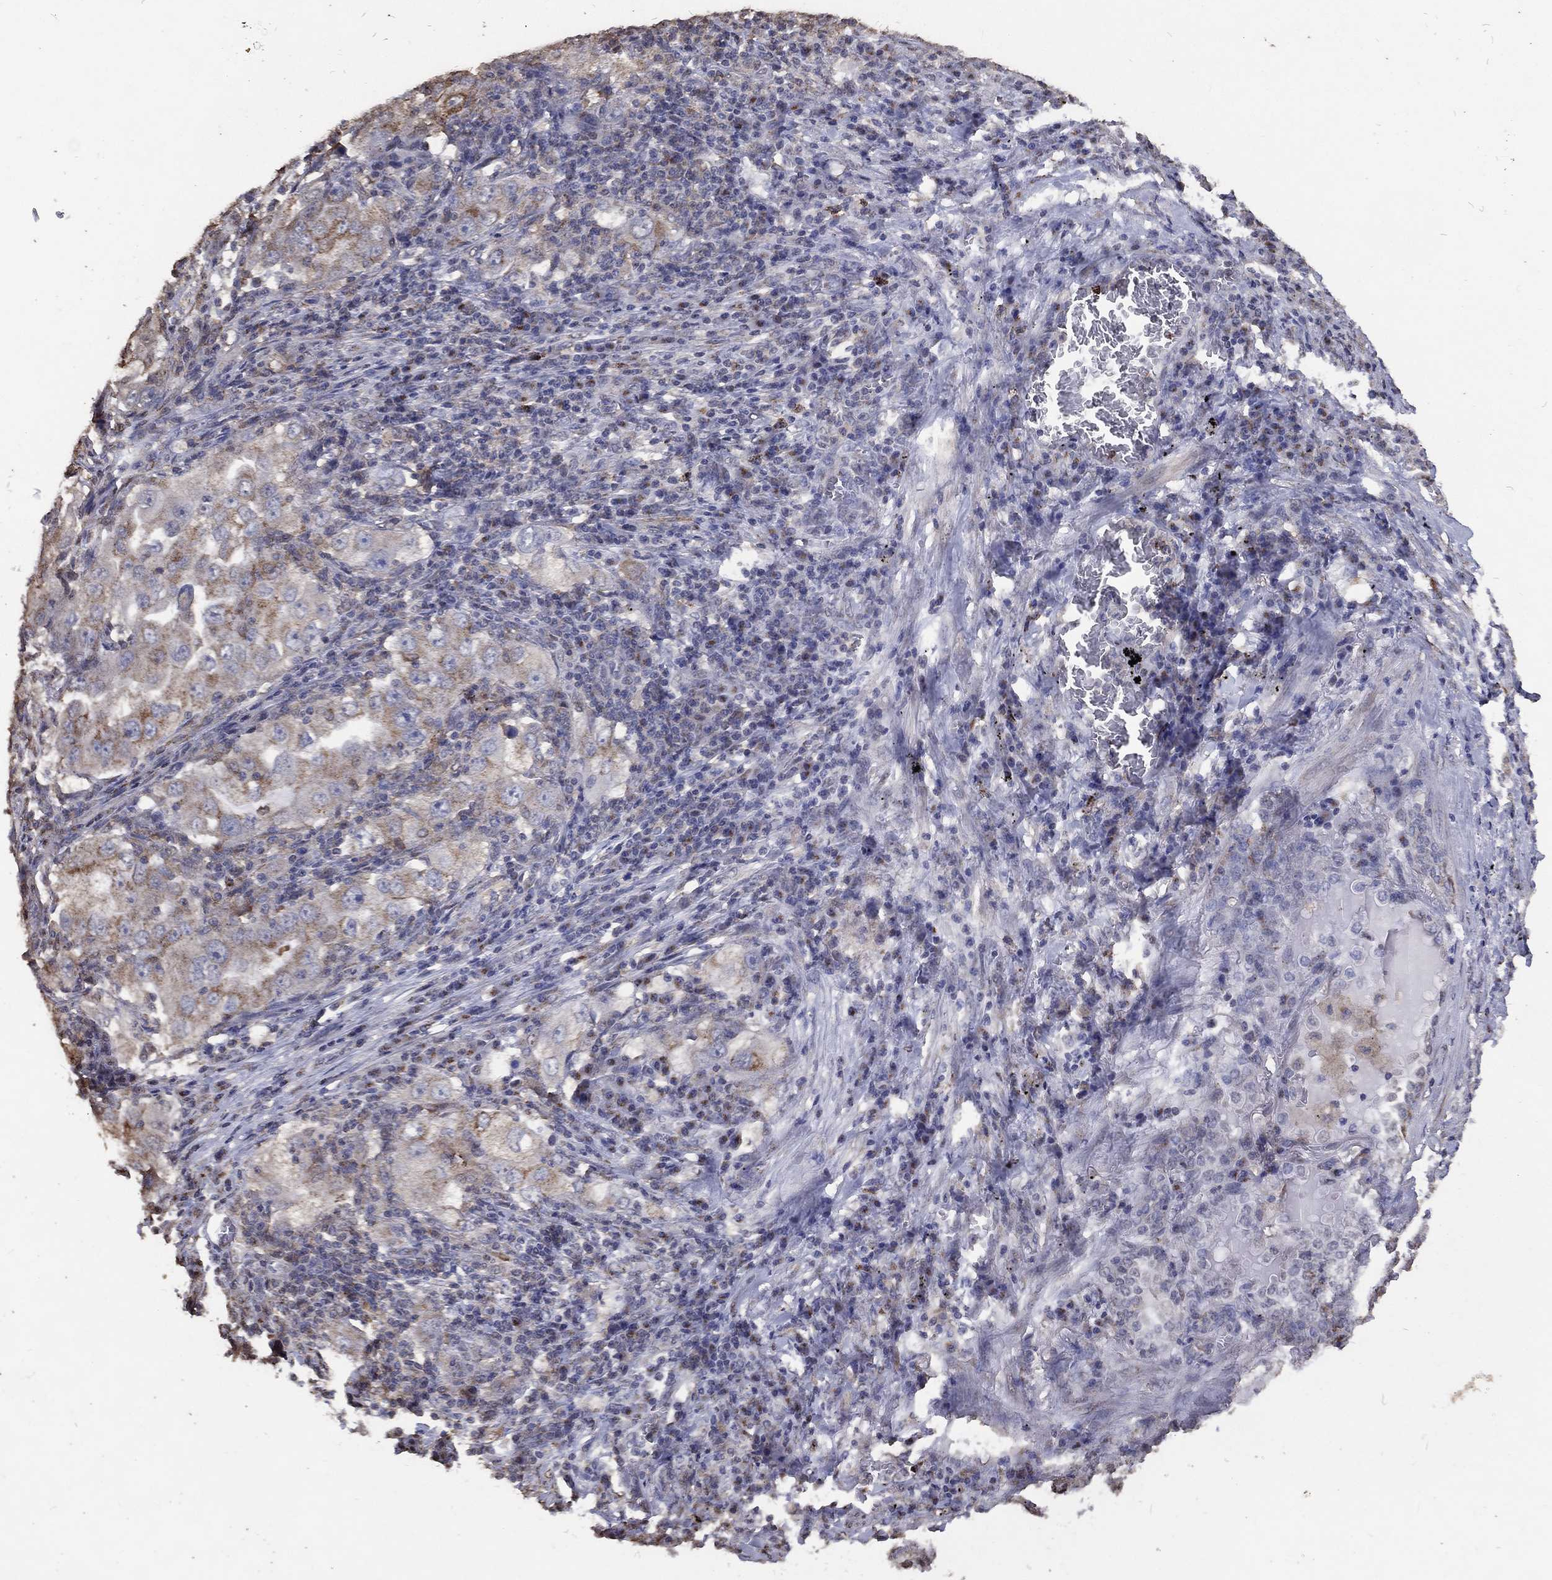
{"staining": {"intensity": "moderate", "quantity": "25%-75%", "location": "cytoplasmic/membranous"}, "tissue": "lung cancer", "cell_type": "Tumor cells", "image_type": "cancer", "snomed": [{"axis": "morphology", "description": "Adenocarcinoma, NOS"}, {"axis": "topography", "description": "Lung"}], "caption": "Adenocarcinoma (lung) tissue shows moderate cytoplasmic/membranous expression in about 25%-75% of tumor cells (brown staining indicates protein expression, while blue staining denotes nuclei).", "gene": "GPR183", "patient": {"sex": "female", "age": 61}}